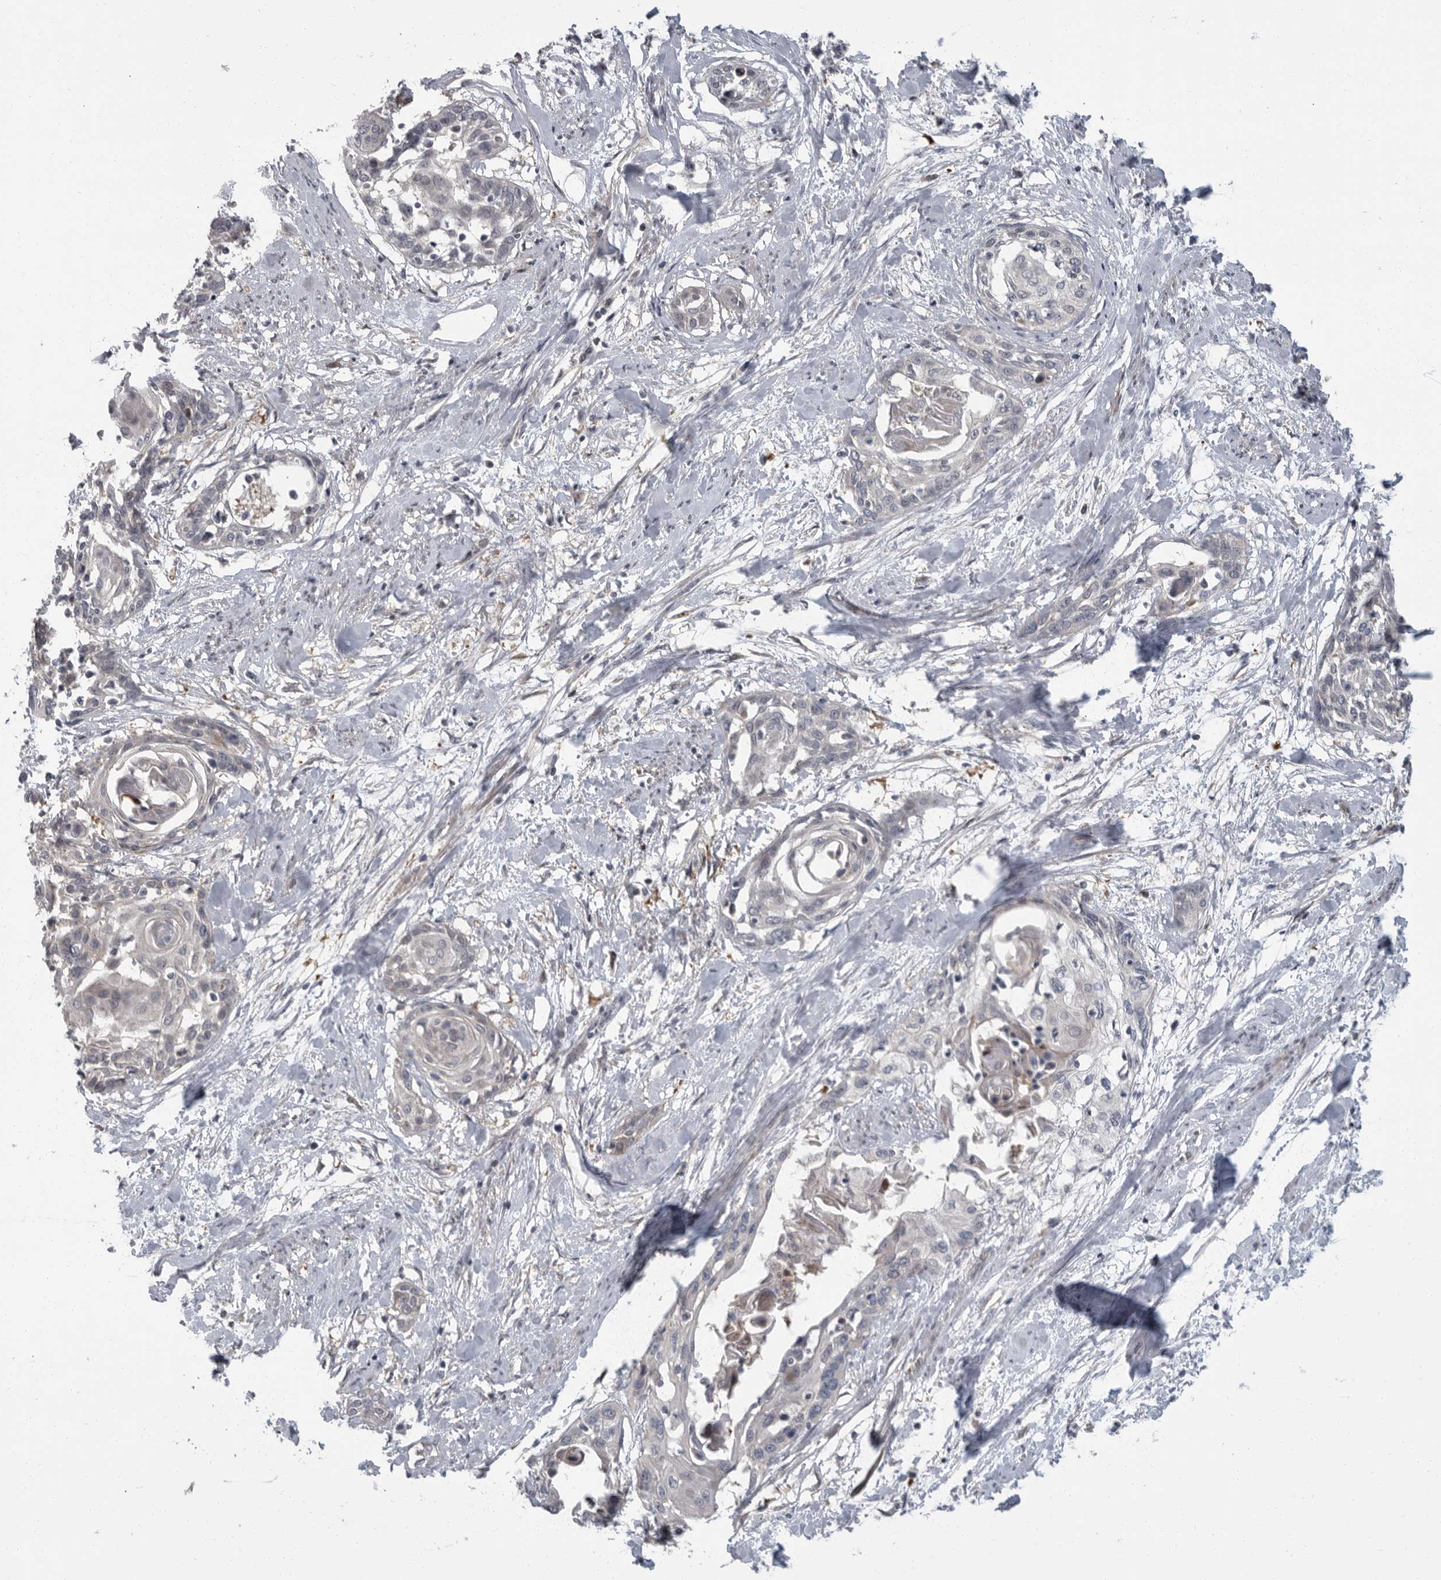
{"staining": {"intensity": "negative", "quantity": "none", "location": "none"}, "tissue": "cervical cancer", "cell_type": "Tumor cells", "image_type": "cancer", "snomed": [{"axis": "morphology", "description": "Squamous cell carcinoma, NOS"}, {"axis": "topography", "description": "Cervix"}], "caption": "High power microscopy histopathology image of an immunohistochemistry (IHC) image of cervical cancer, revealing no significant expression in tumor cells.", "gene": "PDE7A", "patient": {"sex": "female", "age": 57}}